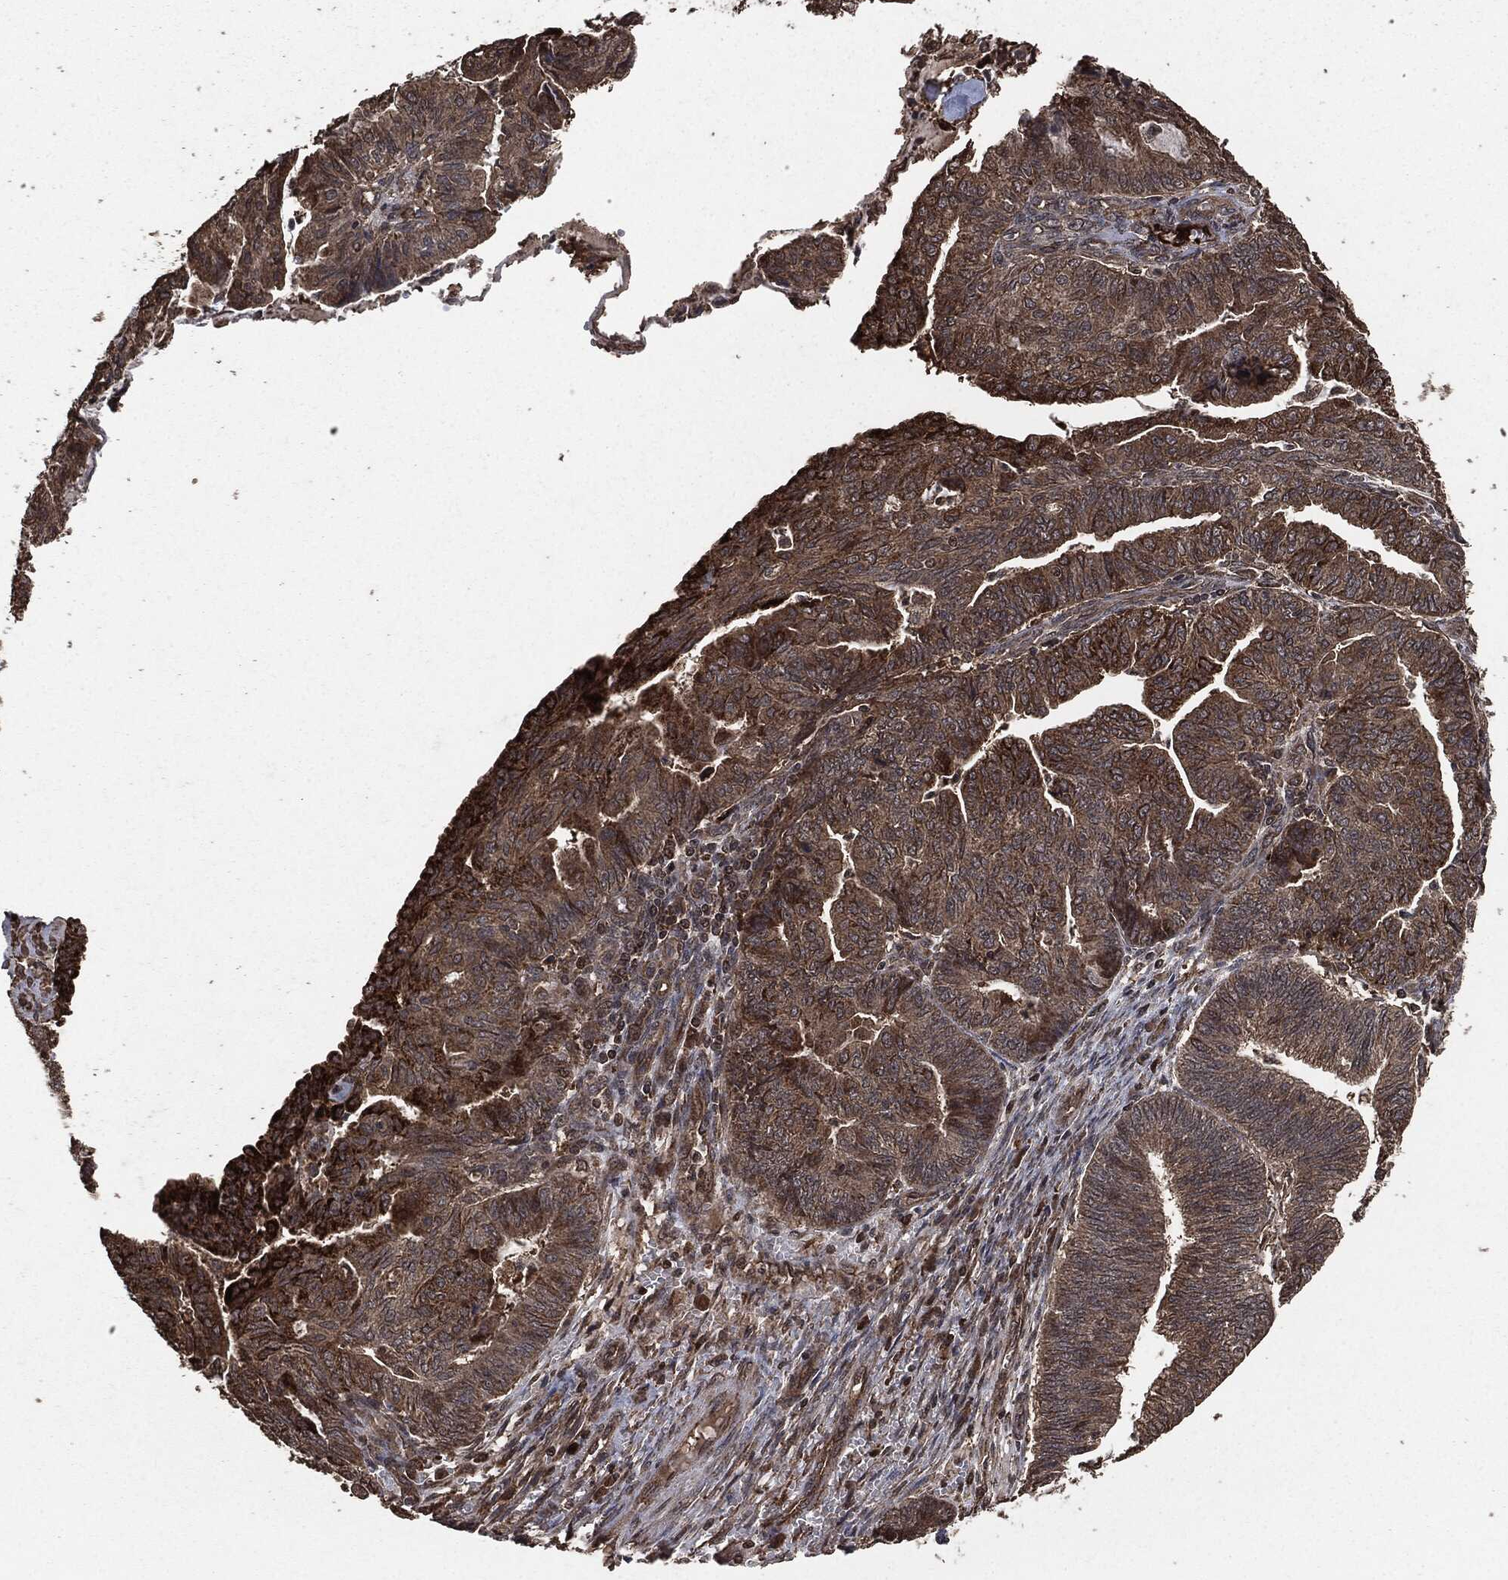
{"staining": {"intensity": "strong", "quantity": "<25%", "location": "cytoplasmic/membranous"}, "tissue": "endometrial cancer", "cell_type": "Tumor cells", "image_type": "cancer", "snomed": [{"axis": "morphology", "description": "Adenocarcinoma, NOS"}, {"axis": "topography", "description": "Endometrium"}], "caption": "An image of adenocarcinoma (endometrial) stained for a protein exhibits strong cytoplasmic/membranous brown staining in tumor cells.", "gene": "EGFR", "patient": {"sex": "female", "age": 82}}